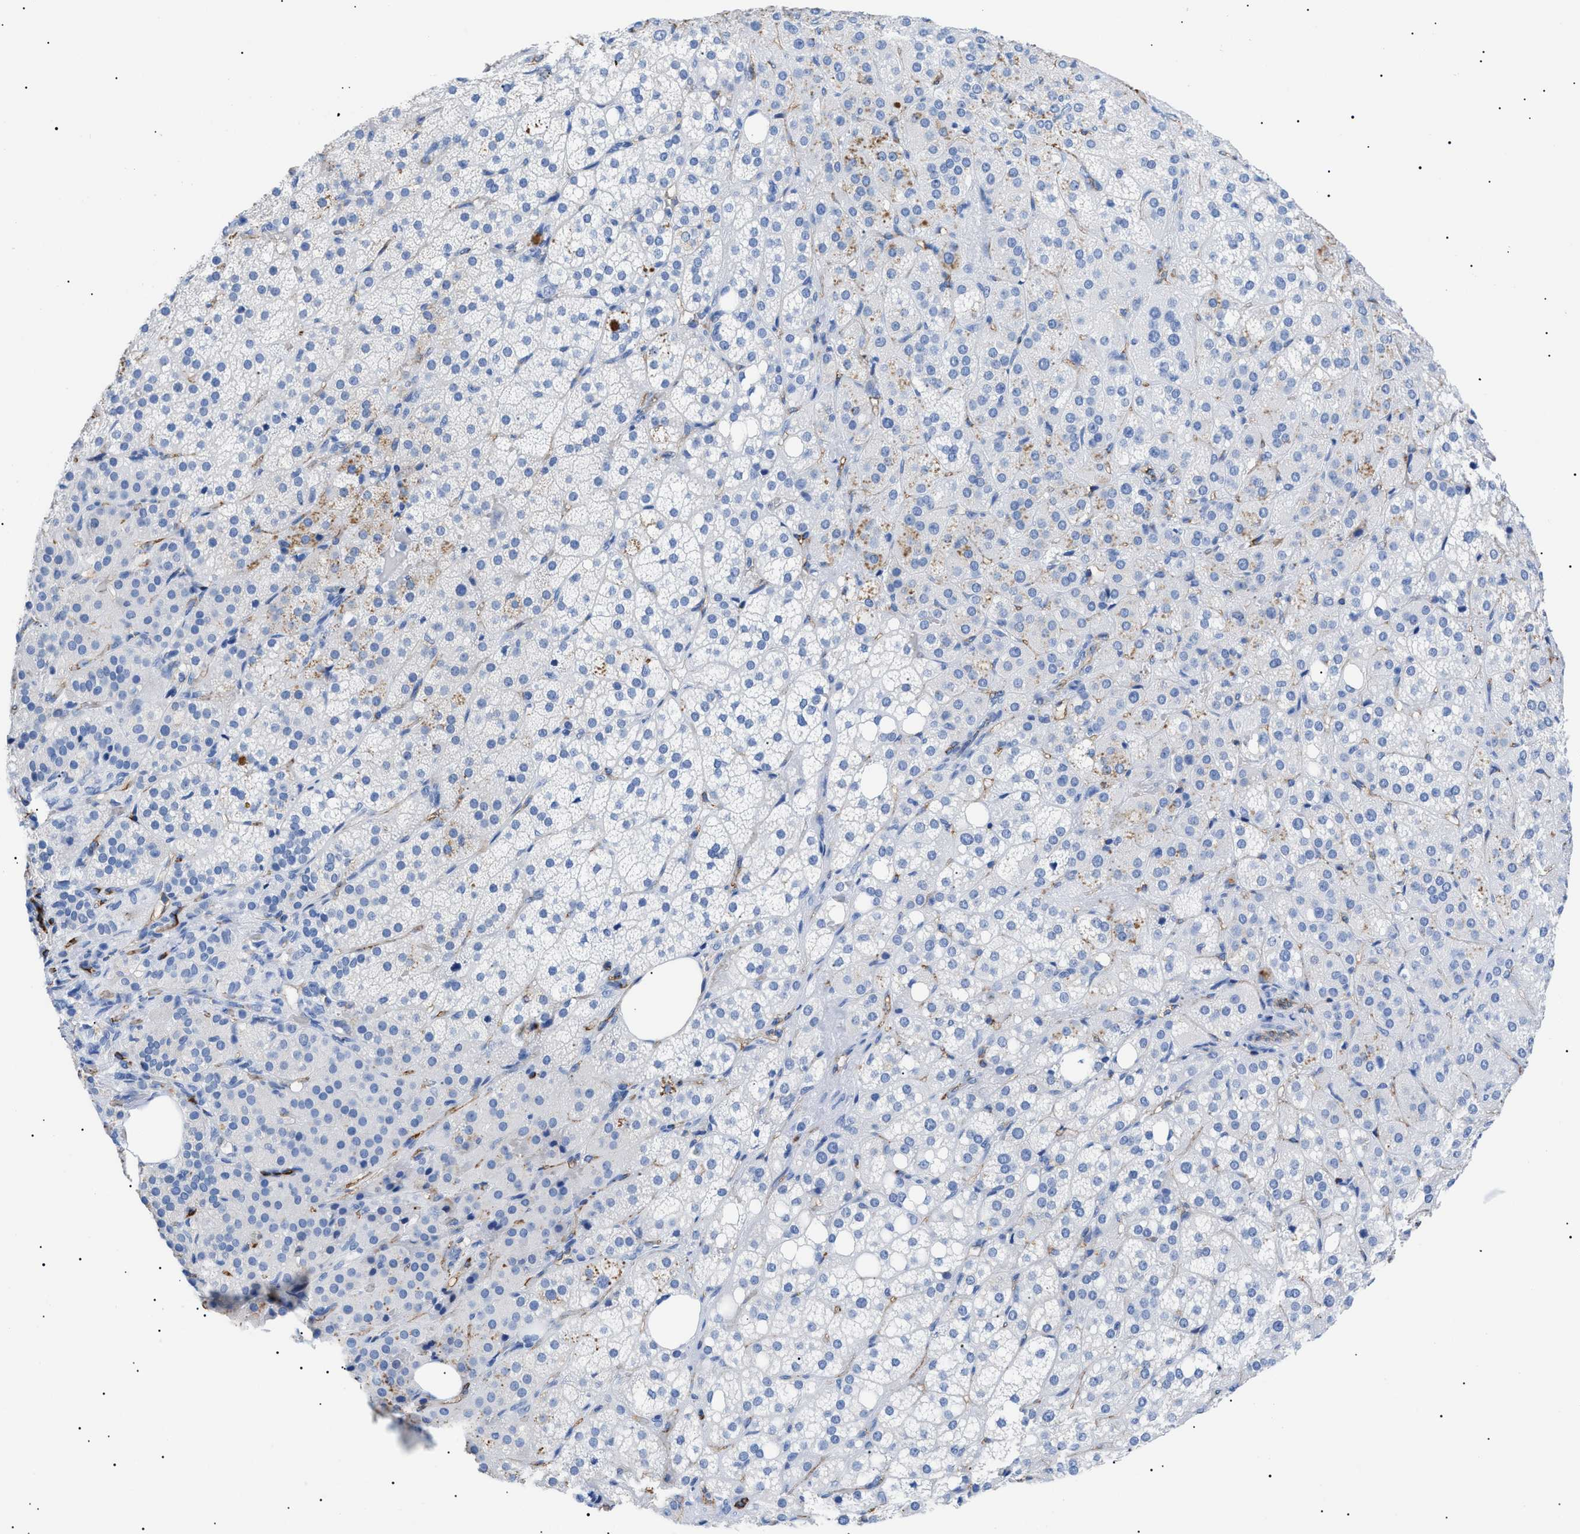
{"staining": {"intensity": "moderate", "quantity": "<25%", "location": "cytoplasmic/membranous"}, "tissue": "adrenal gland", "cell_type": "Glandular cells", "image_type": "normal", "snomed": [{"axis": "morphology", "description": "Normal tissue, NOS"}, {"axis": "topography", "description": "Adrenal gland"}], "caption": "Unremarkable adrenal gland exhibits moderate cytoplasmic/membranous staining in about <25% of glandular cells (DAB (3,3'-diaminobenzidine) = brown stain, brightfield microscopy at high magnification)..", "gene": "PODXL", "patient": {"sex": "female", "age": 59}}